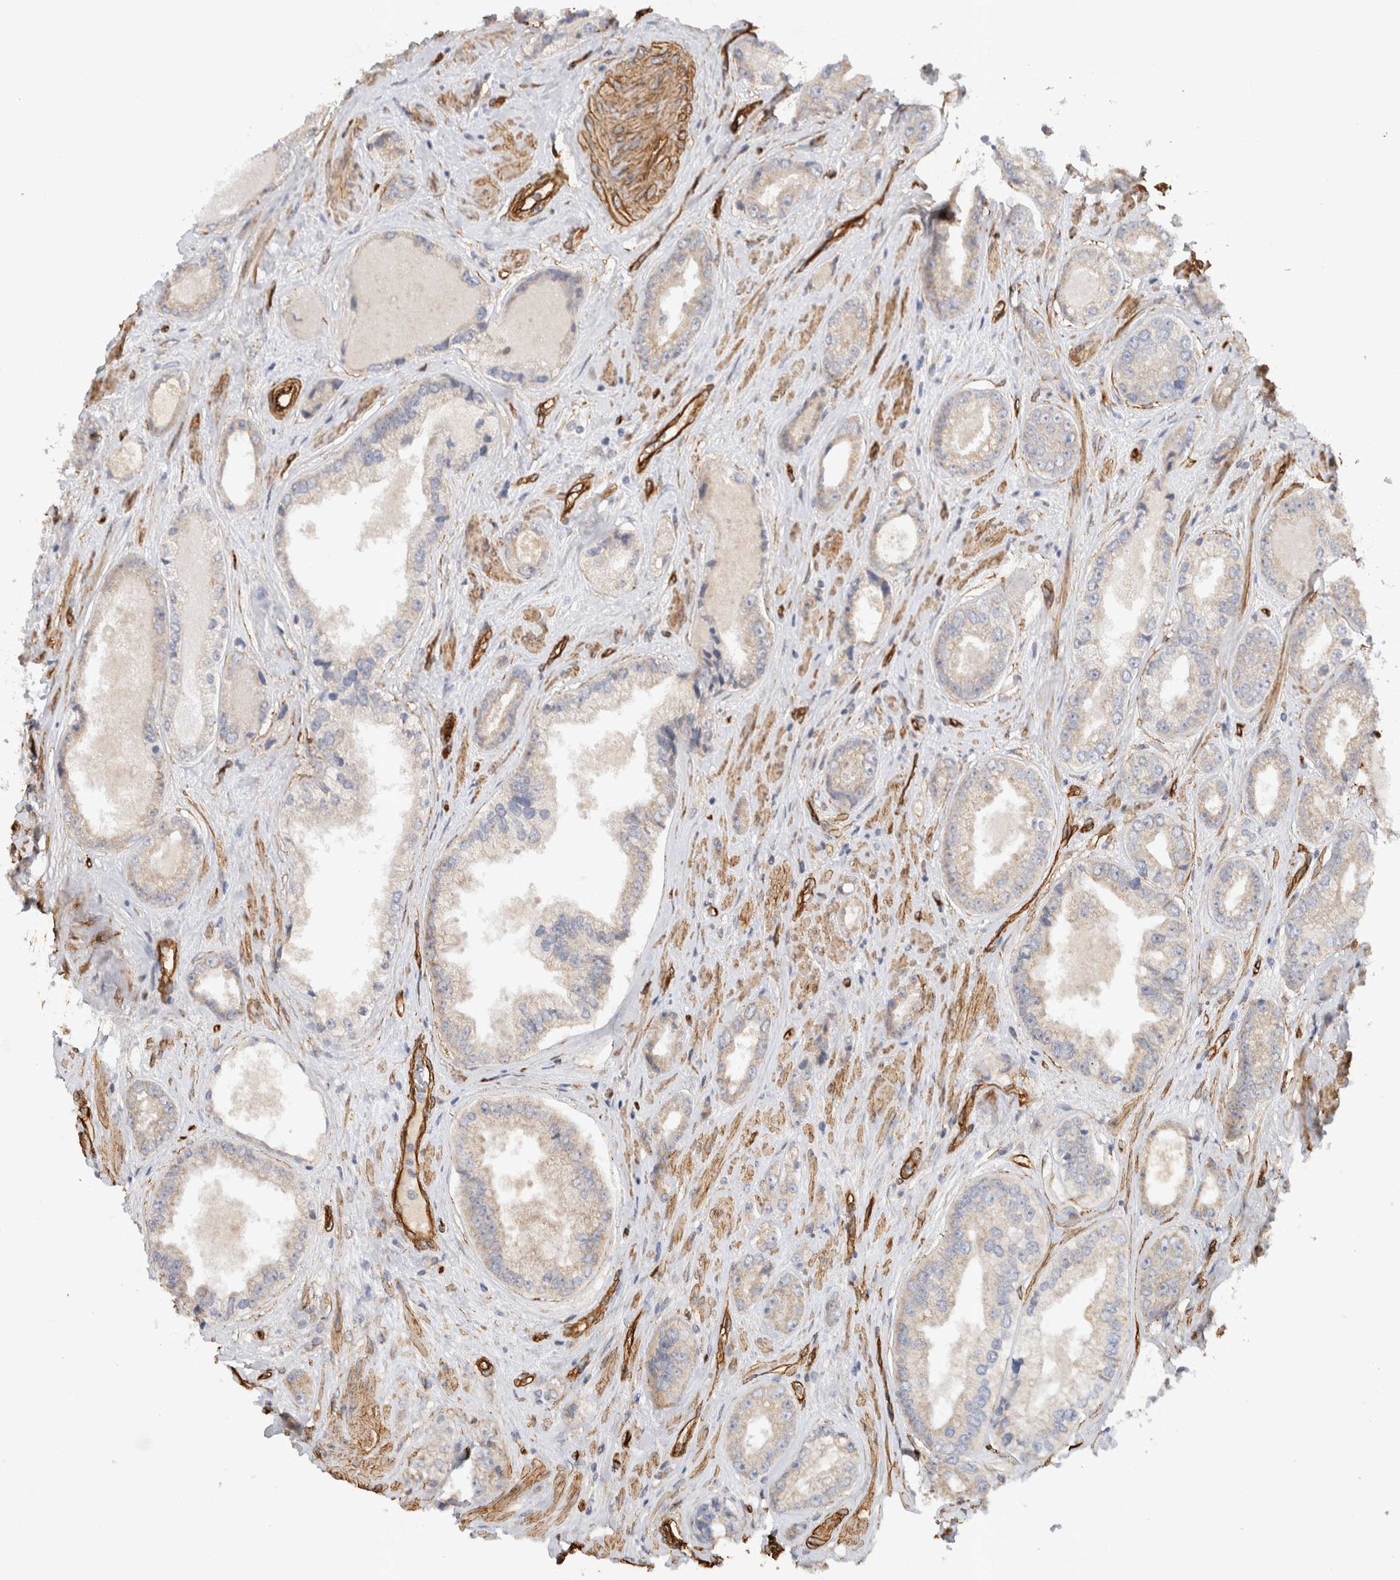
{"staining": {"intensity": "weak", "quantity": "<25%", "location": "cytoplasmic/membranous"}, "tissue": "prostate cancer", "cell_type": "Tumor cells", "image_type": "cancer", "snomed": [{"axis": "morphology", "description": "Adenocarcinoma, High grade"}, {"axis": "topography", "description": "Prostate"}], "caption": "The micrograph reveals no significant positivity in tumor cells of prostate cancer.", "gene": "JMJD4", "patient": {"sex": "male", "age": 61}}